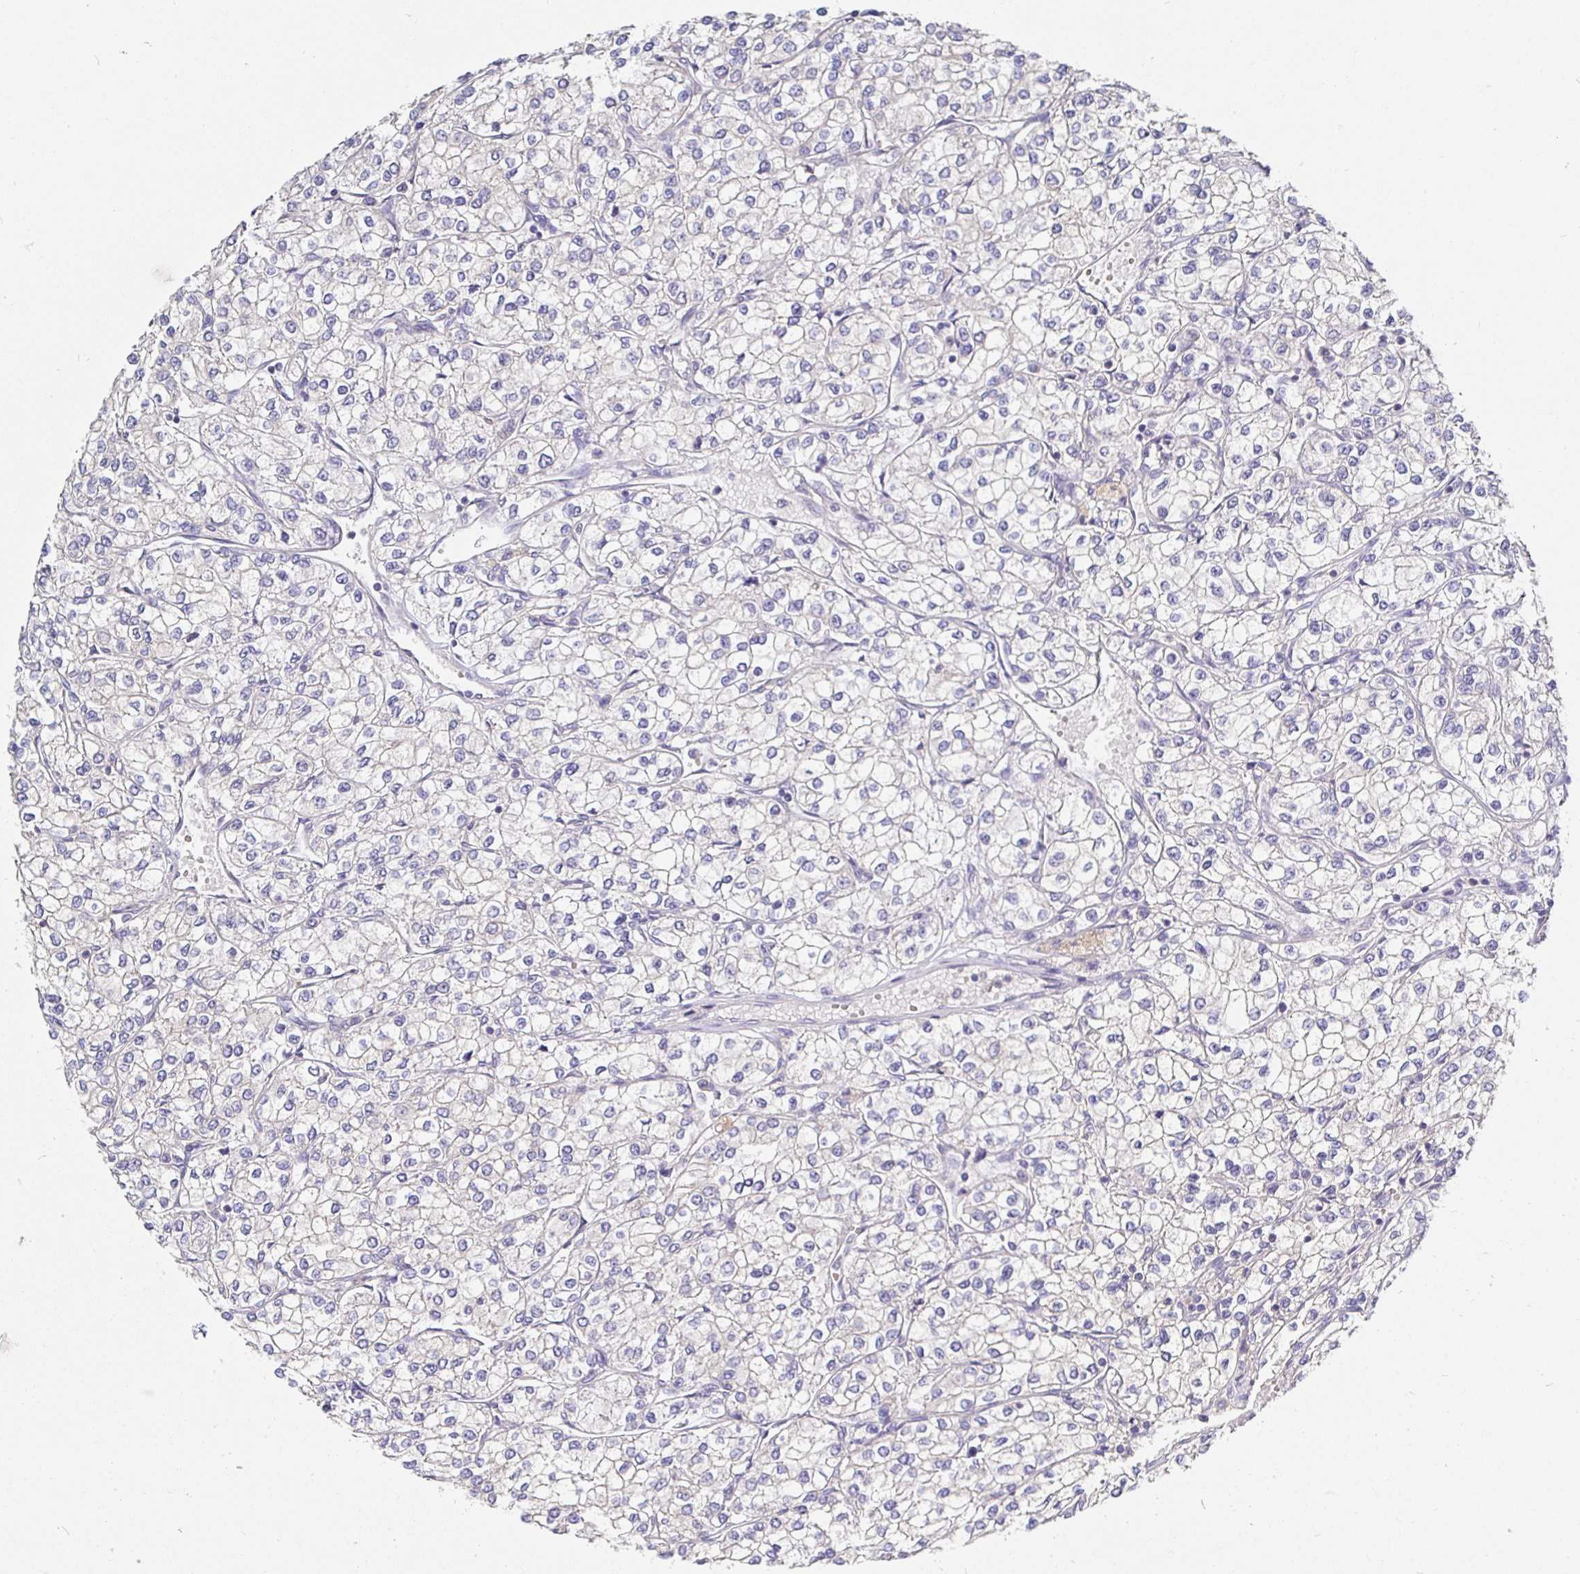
{"staining": {"intensity": "negative", "quantity": "none", "location": "none"}, "tissue": "renal cancer", "cell_type": "Tumor cells", "image_type": "cancer", "snomed": [{"axis": "morphology", "description": "Adenocarcinoma, NOS"}, {"axis": "topography", "description": "Kidney"}], "caption": "The photomicrograph demonstrates no significant positivity in tumor cells of adenocarcinoma (renal).", "gene": "KIF21A", "patient": {"sex": "male", "age": 80}}